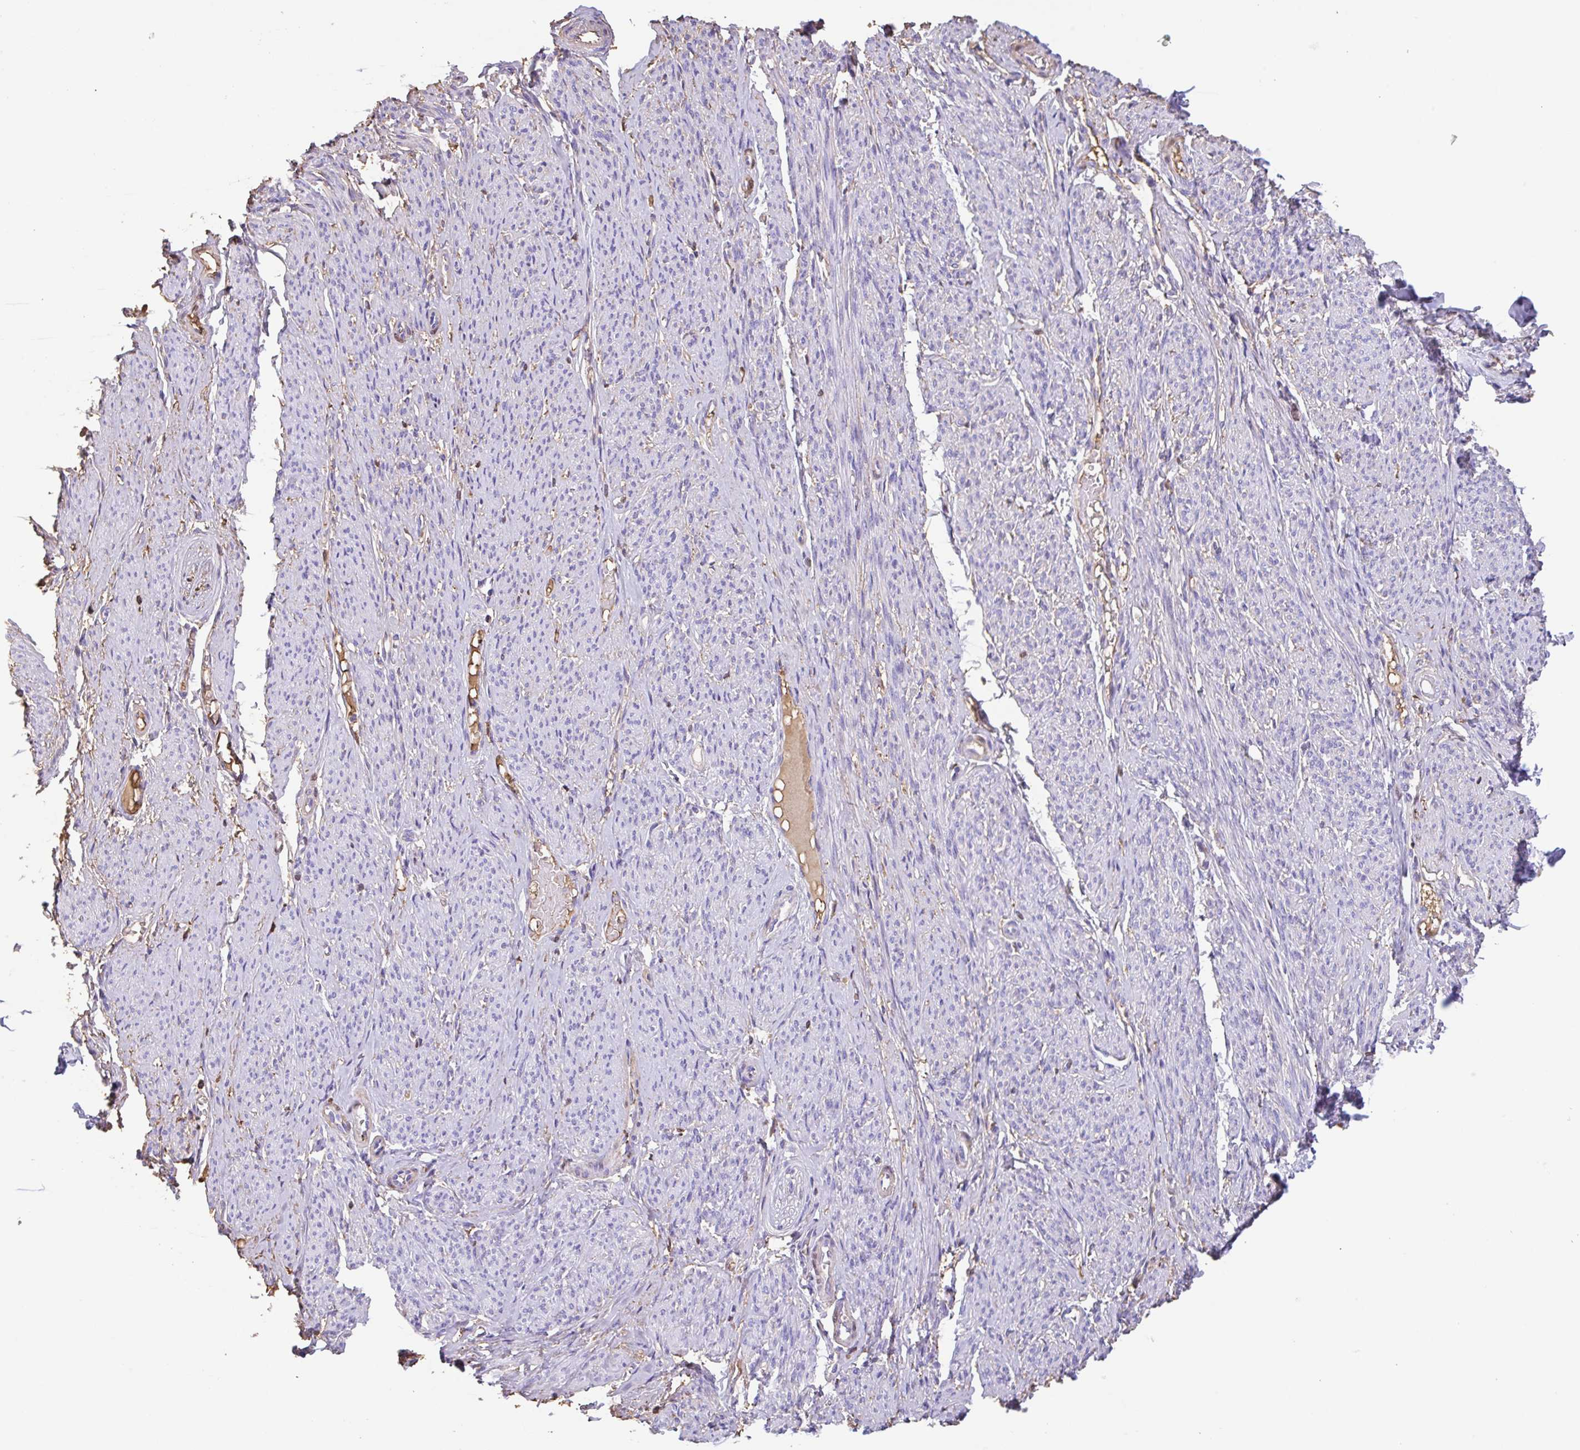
{"staining": {"intensity": "negative", "quantity": "none", "location": "none"}, "tissue": "smooth muscle", "cell_type": "Smooth muscle cells", "image_type": "normal", "snomed": [{"axis": "morphology", "description": "Normal tissue, NOS"}, {"axis": "topography", "description": "Smooth muscle"}], "caption": "Immunohistochemistry (IHC) of unremarkable smooth muscle demonstrates no positivity in smooth muscle cells. Brightfield microscopy of immunohistochemistry (IHC) stained with DAB (brown) and hematoxylin (blue), captured at high magnification.", "gene": "HOXC12", "patient": {"sex": "female", "age": 65}}